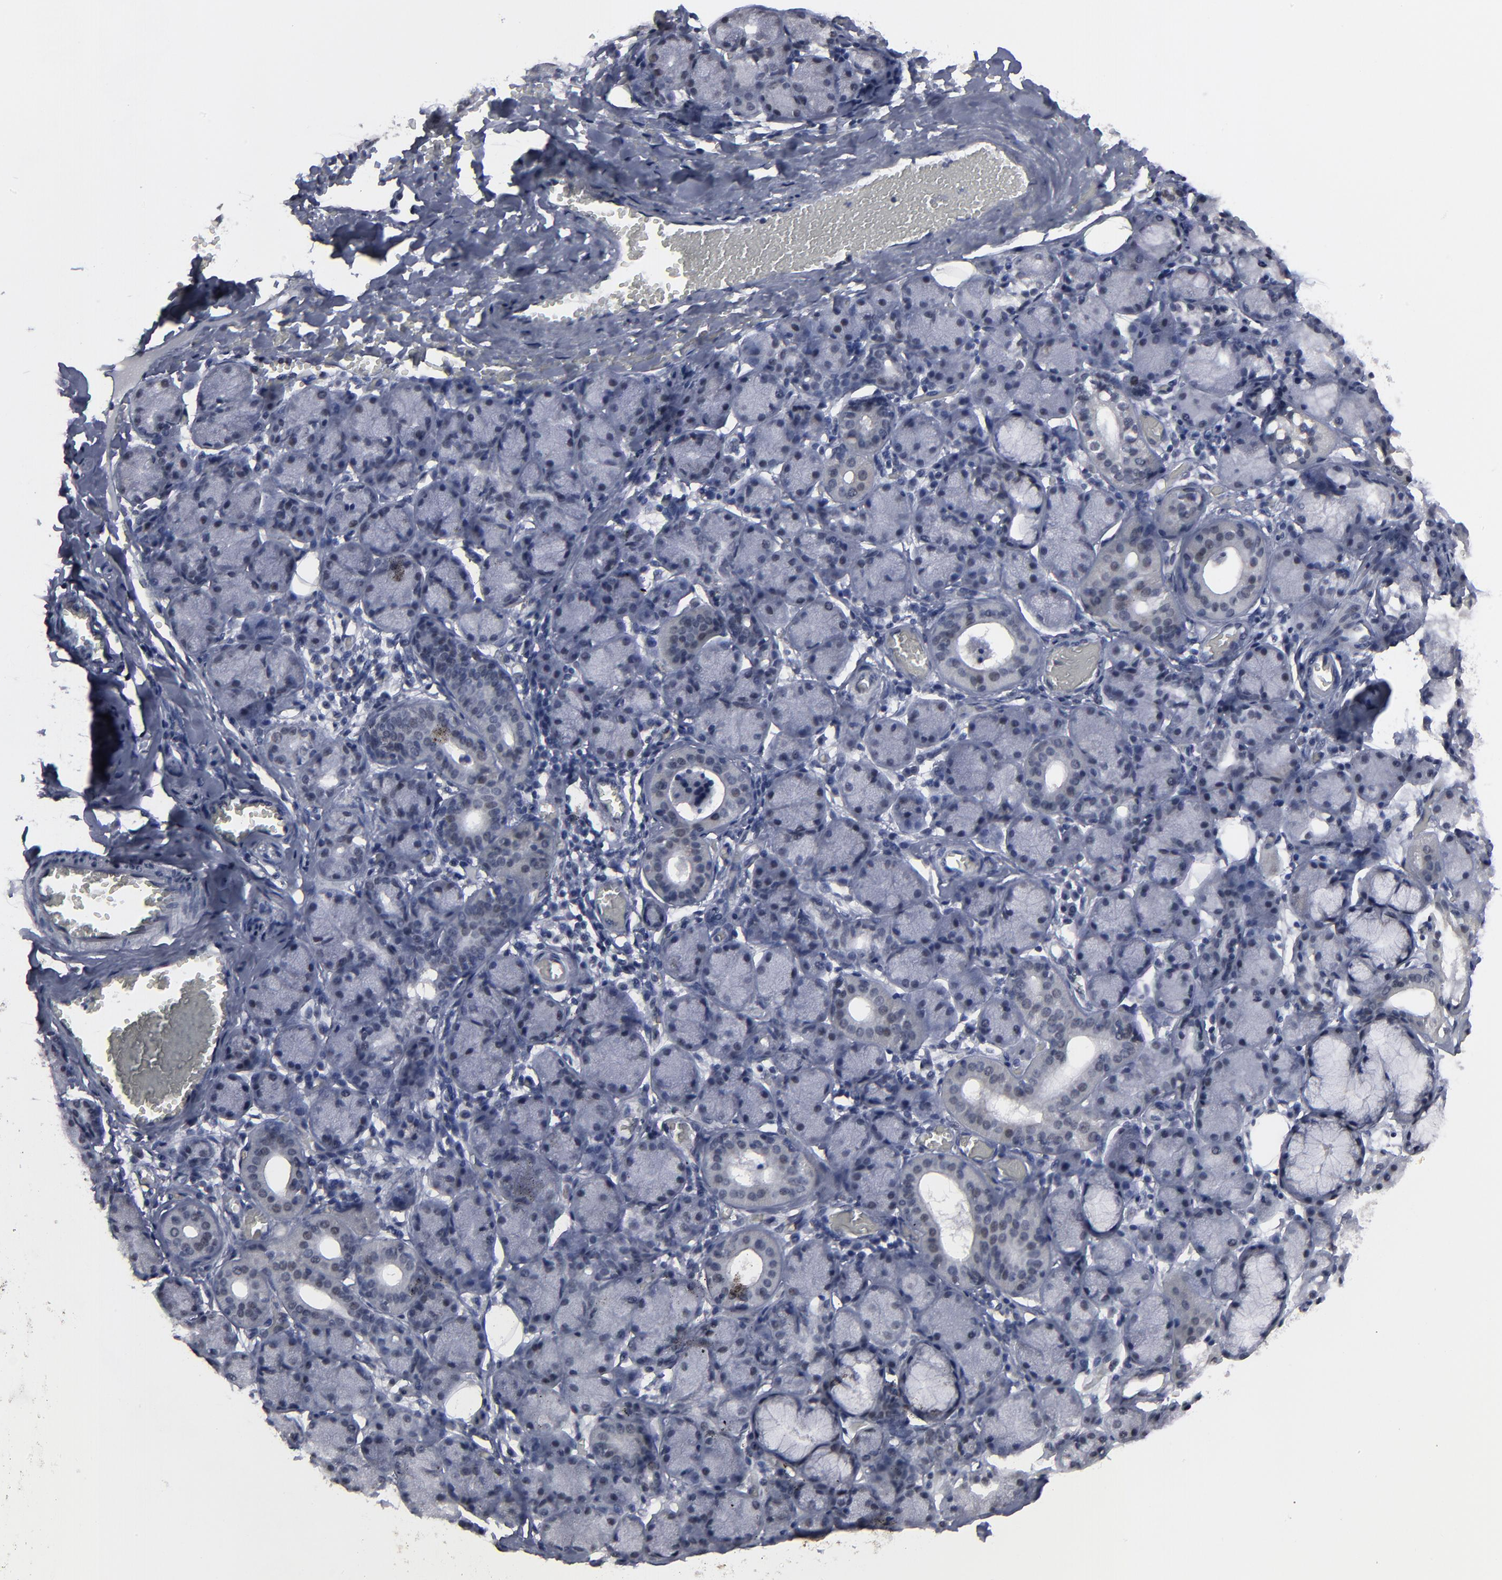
{"staining": {"intensity": "negative", "quantity": "none", "location": "none"}, "tissue": "salivary gland", "cell_type": "Glandular cells", "image_type": "normal", "snomed": [{"axis": "morphology", "description": "Normal tissue, NOS"}, {"axis": "topography", "description": "Salivary gland"}], "caption": "High magnification brightfield microscopy of normal salivary gland stained with DAB (brown) and counterstained with hematoxylin (blue): glandular cells show no significant positivity.", "gene": "SSRP1", "patient": {"sex": "female", "age": 24}}